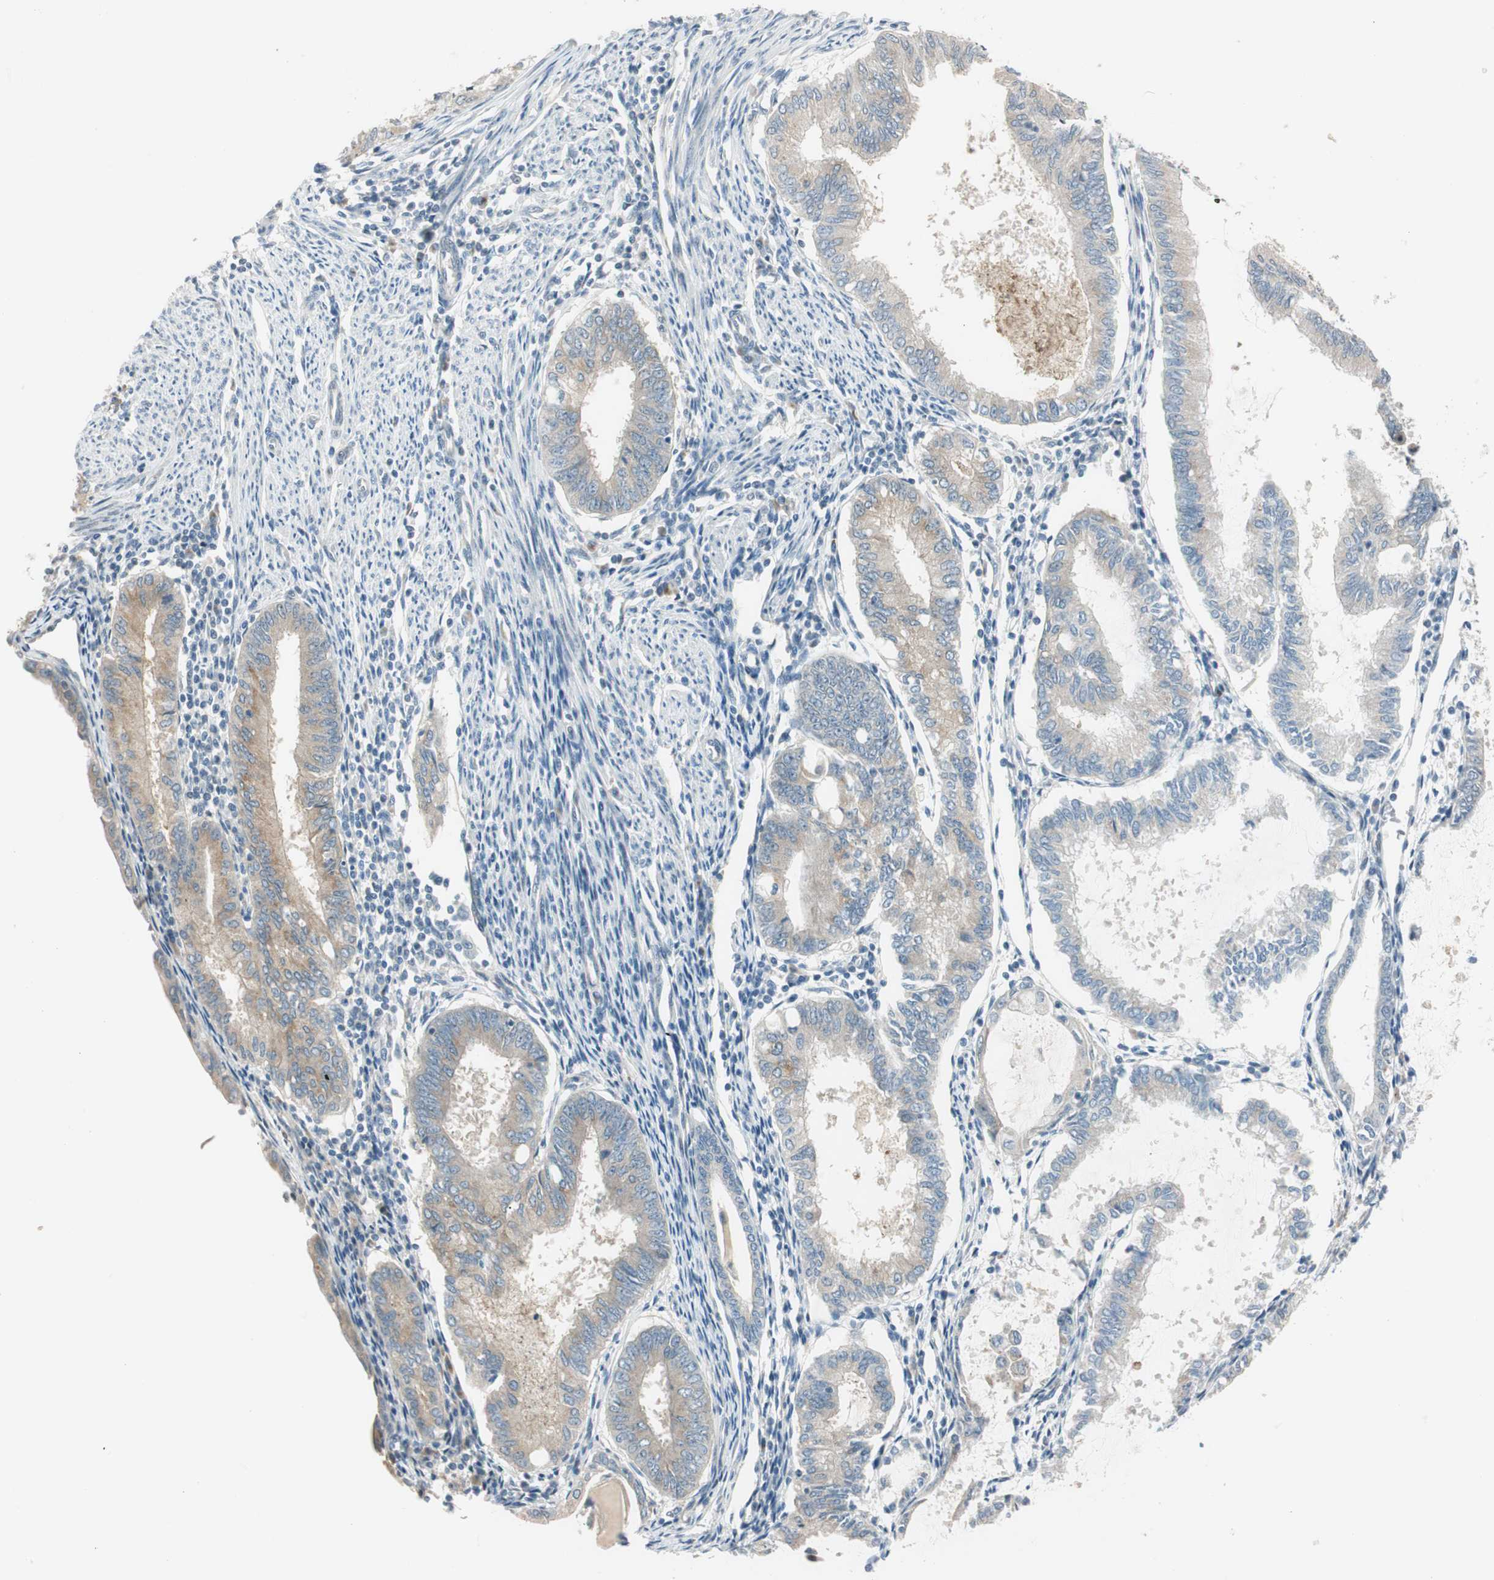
{"staining": {"intensity": "weak", "quantity": ">75%", "location": "cytoplasmic/membranous"}, "tissue": "endometrial cancer", "cell_type": "Tumor cells", "image_type": "cancer", "snomed": [{"axis": "morphology", "description": "Adenocarcinoma, NOS"}, {"axis": "topography", "description": "Endometrium"}], "caption": "Endometrial cancer stained with a protein marker reveals weak staining in tumor cells.", "gene": "CGRRF1", "patient": {"sex": "female", "age": 86}}